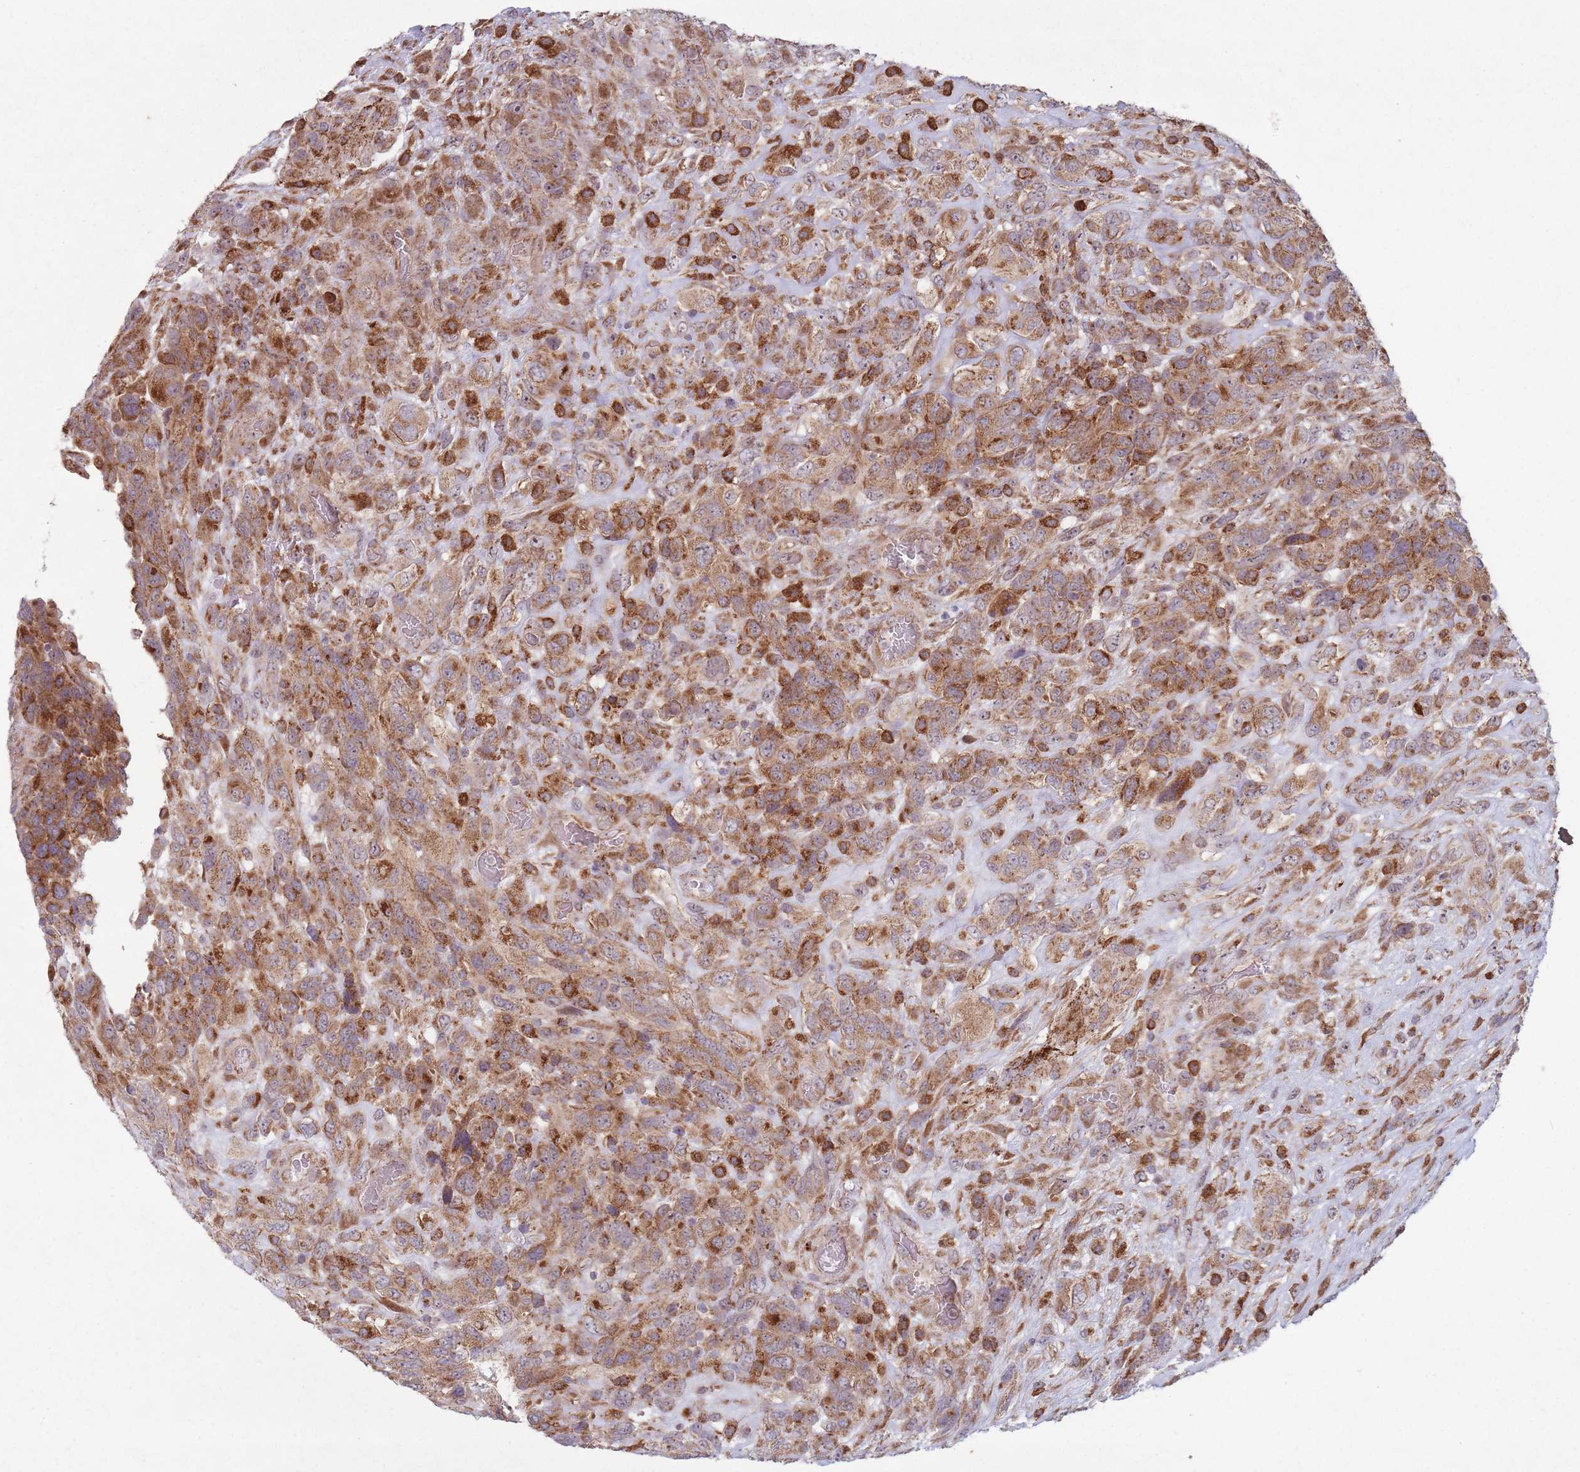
{"staining": {"intensity": "strong", "quantity": "25%-75%", "location": "cytoplasmic/membranous"}, "tissue": "glioma", "cell_type": "Tumor cells", "image_type": "cancer", "snomed": [{"axis": "morphology", "description": "Glioma, malignant, High grade"}, {"axis": "topography", "description": "Brain"}], "caption": "The micrograph exhibits a brown stain indicating the presence of a protein in the cytoplasmic/membranous of tumor cells in malignant glioma (high-grade).", "gene": "OR10Q1", "patient": {"sex": "male", "age": 61}}